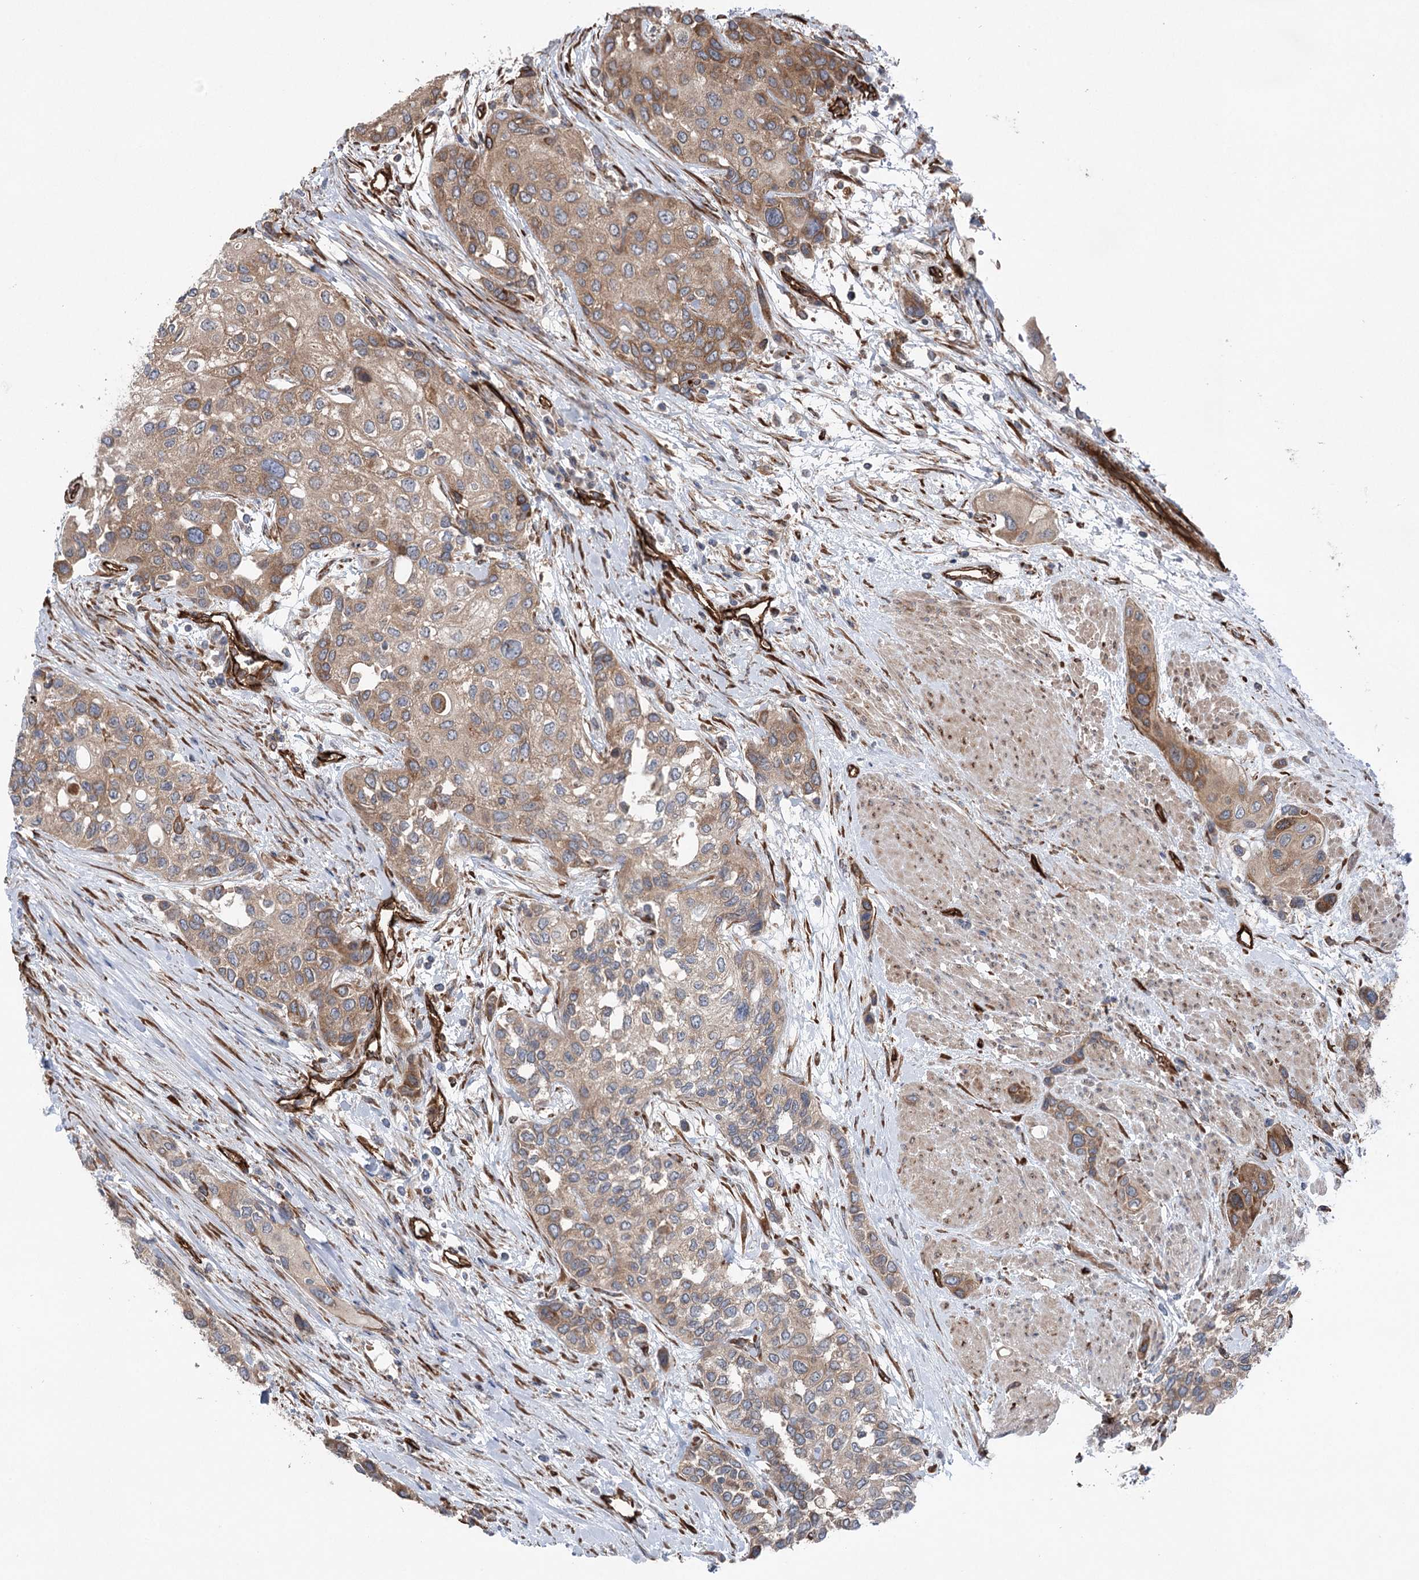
{"staining": {"intensity": "moderate", "quantity": "25%-75%", "location": "cytoplasmic/membranous"}, "tissue": "urothelial cancer", "cell_type": "Tumor cells", "image_type": "cancer", "snomed": [{"axis": "morphology", "description": "Normal tissue, NOS"}, {"axis": "morphology", "description": "Urothelial carcinoma, High grade"}, {"axis": "topography", "description": "Vascular tissue"}, {"axis": "topography", "description": "Urinary bladder"}], "caption": "Immunohistochemical staining of human urothelial cancer shows moderate cytoplasmic/membranous protein expression in about 25%-75% of tumor cells. Immunohistochemistry (ihc) stains the protein of interest in brown and the nuclei are stained blue.", "gene": "MTPAP", "patient": {"sex": "female", "age": 56}}